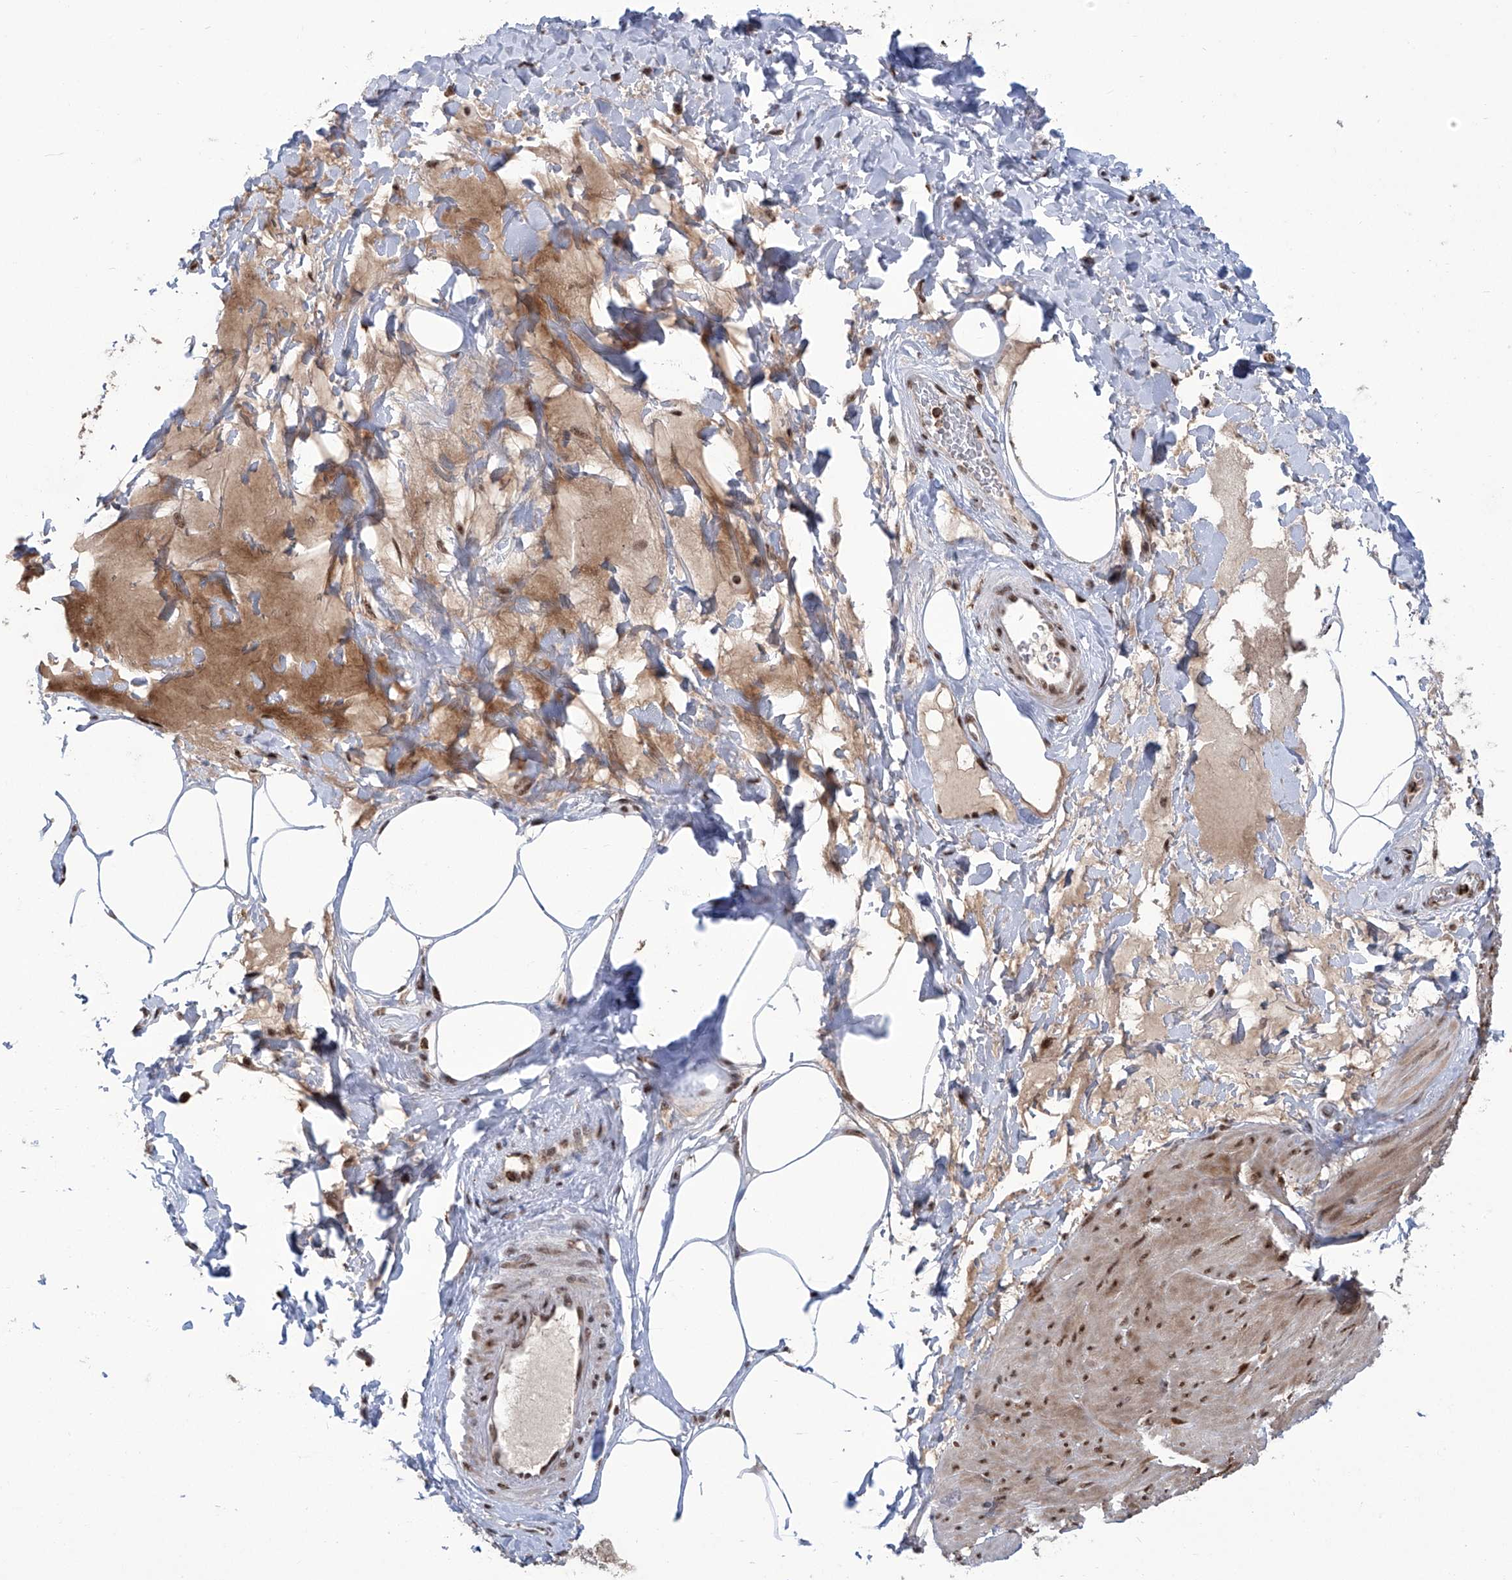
{"staining": {"intensity": "moderate", "quantity": ">75%", "location": "cytoplasmic/membranous,nuclear"}, "tissue": "smooth muscle", "cell_type": "Smooth muscle cells", "image_type": "normal", "snomed": [{"axis": "morphology", "description": "Urothelial carcinoma, High grade"}, {"axis": "topography", "description": "Urinary bladder"}], "caption": "Immunohistochemistry (IHC) (DAB (3,3'-diaminobenzidine)) staining of unremarkable human smooth muscle demonstrates moderate cytoplasmic/membranous,nuclear protein positivity in approximately >75% of smooth muscle cells. (DAB (3,3'-diaminobenzidine) IHC, brown staining for protein, blue staining for nuclei).", "gene": "FBXL4", "patient": {"sex": "male", "age": 46}}